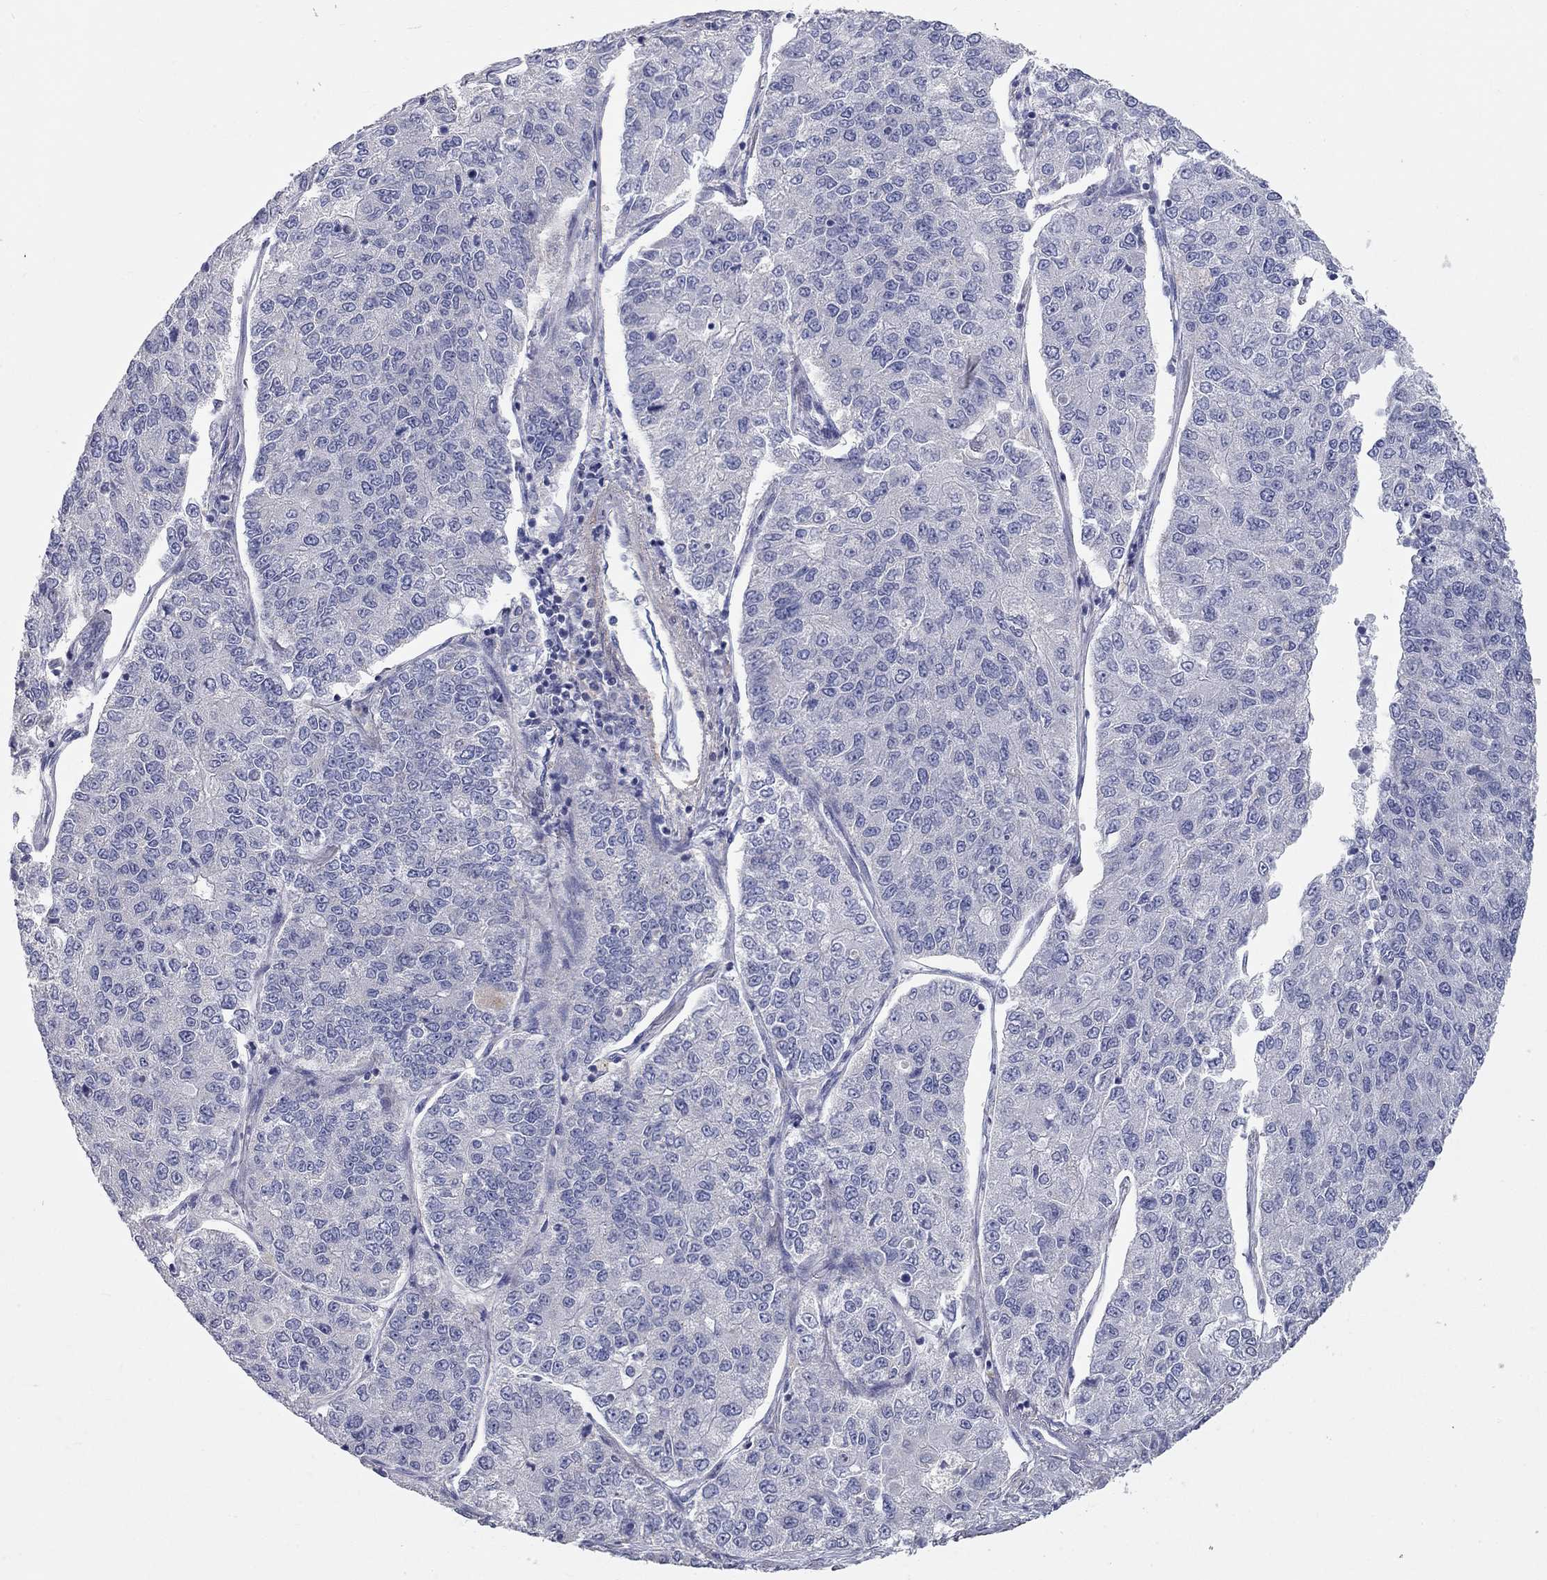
{"staining": {"intensity": "weak", "quantity": "<25%", "location": "cytoplasmic/membranous"}, "tissue": "lung cancer", "cell_type": "Tumor cells", "image_type": "cancer", "snomed": [{"axis": "morphology", "description": "Adenocarcinoma, NOS"}, {"axis": "topography", "description": "Lung"}], "caption": "This is an IHC photomicrograph of human lung cancer. There is no expression in tumor cells.", "gene": "CFAP161", "patient": {"sex": "male", "age": 49}}